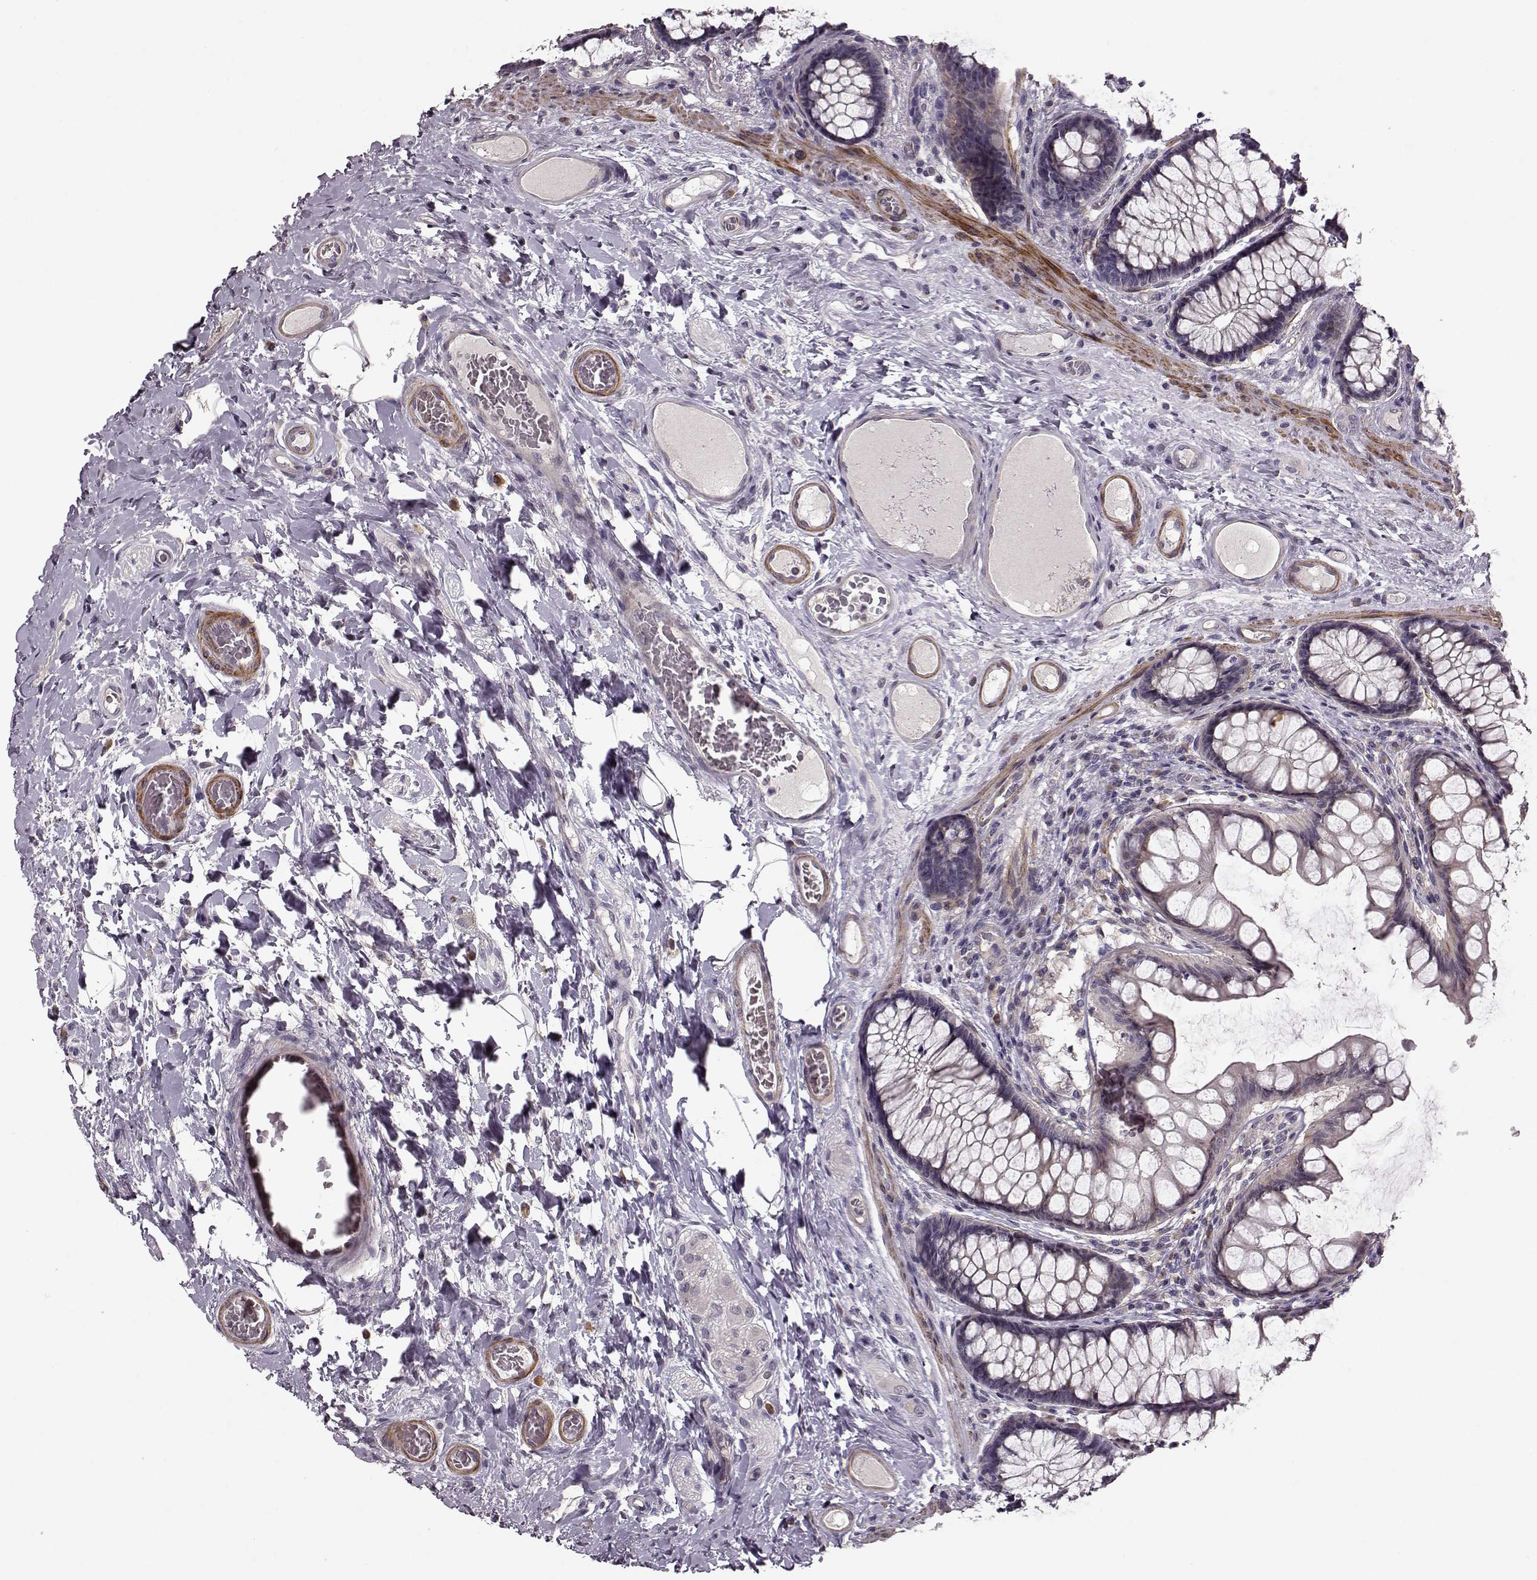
{"staining": {"intensity": "negative", "quantity": "none", "location": "none"}, "tissue": "colon", "cell_type": "Endothelial cells", "image_type": "normal", "snomed": [{"axis": "morphology", "description": "Normal tissue, NOS"}, {"axis": "topography", "description": "Colon"}], "caption": "Endothelial cells are negative for brown protein staining in unremarkable colon. (Immunohistochemistry (ihc), brightfield microscopy, high magnification).", "gene": "SLAIN2", "patient": {"sex": "female", "age": 65}}